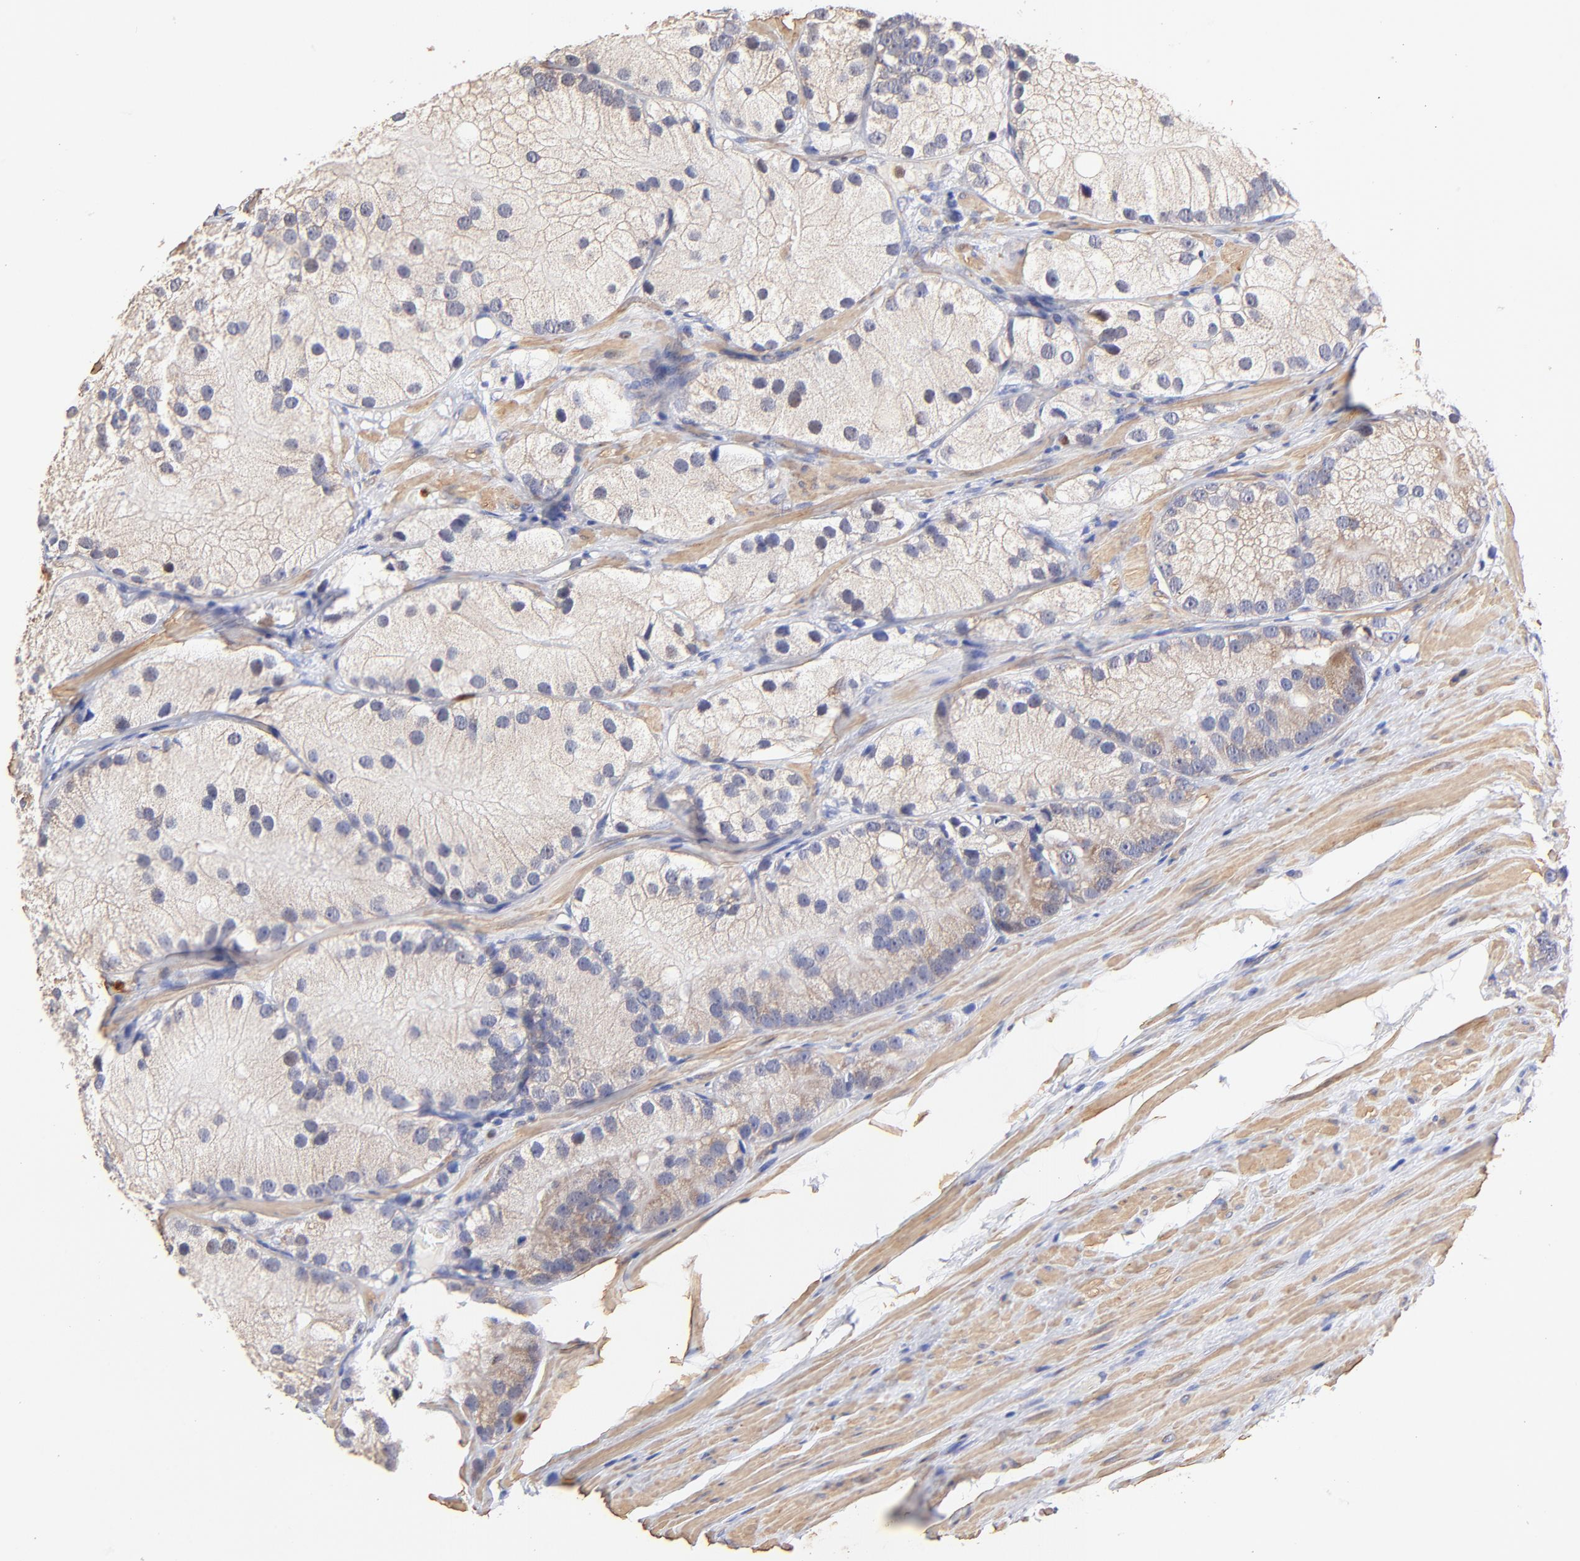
{"staining": {"intensity": "weak", "quantity": ">75%", "location": "cytoplasmic/membranous"}, "tissue": "prostate cancer", "cell_type": "Tumor cells", "image_type": "cancer", "snomed": [{"axis": "morphology", "description": "Adenocarcinoma, Low grade"}, {"axis": "topography", "description": "Prostate"}], "caption": "IHC of prostate low-grade adenocarcinoma exhibits low levels of weak cytoplasmic/membranous expression in about >75% of tumor cells.", "gene": "BBOF1", "patient": {"sex": "male", "age": 69}}